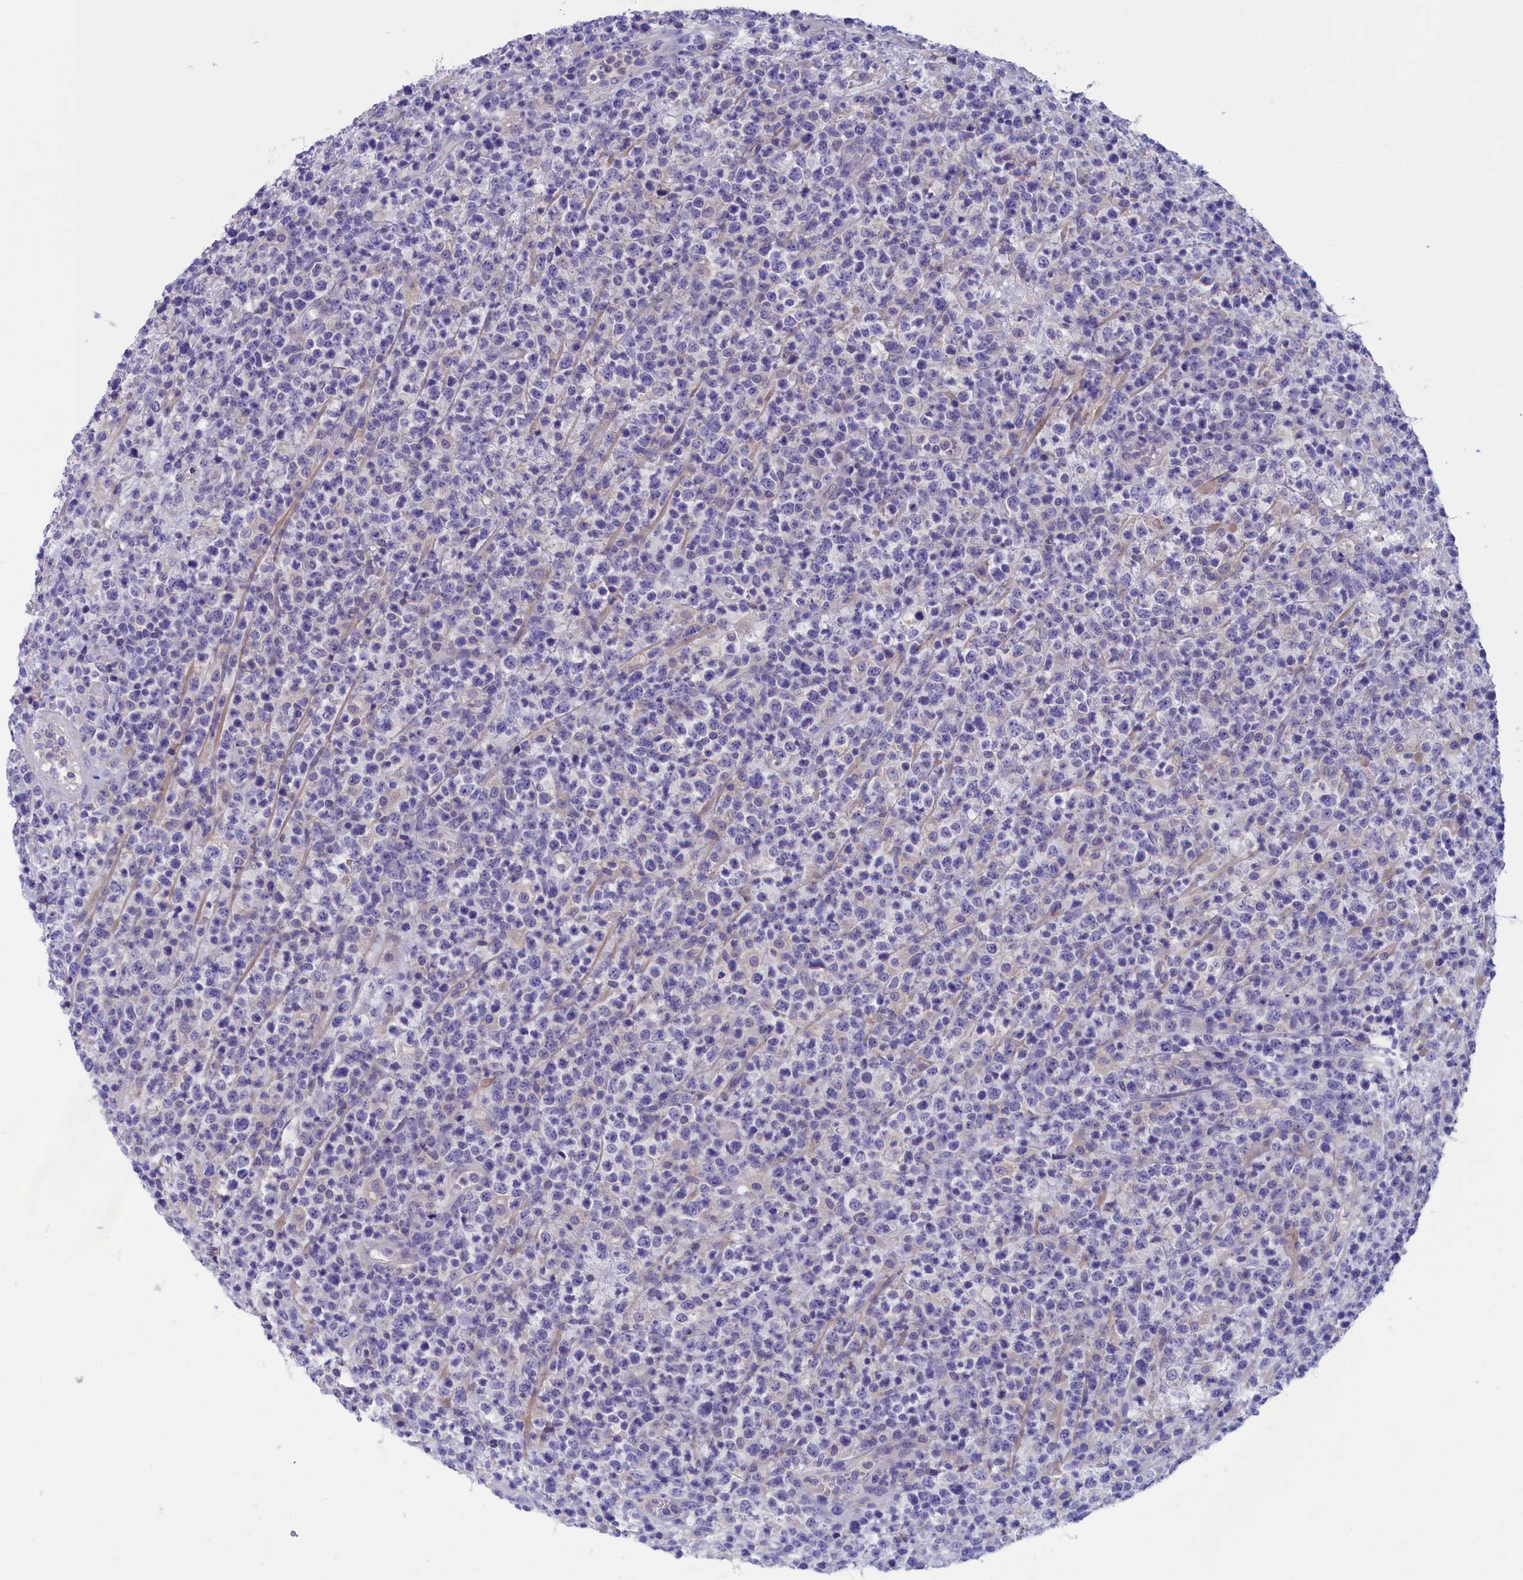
{"staining": {"intensity": "negative", "quantity": "none", "location": "none"}, "tissue": "lymphoma", "cell_type": "Tumor cells", "image_type": "cancer", "snomed": [{"axis": "morphology", "description": "Malignant lymphoma, non-Hodgkin's type, High grade"}, {"axis": "topography", "description": "Colon"}], "caption": "Protein analysis of malignant lymphoma, non-Hodgkin's type (high-grade) reveals no significant positivity in tumor cells.", "gene": "VPS35L", "patient": {"sex": "female", "age": 53}}